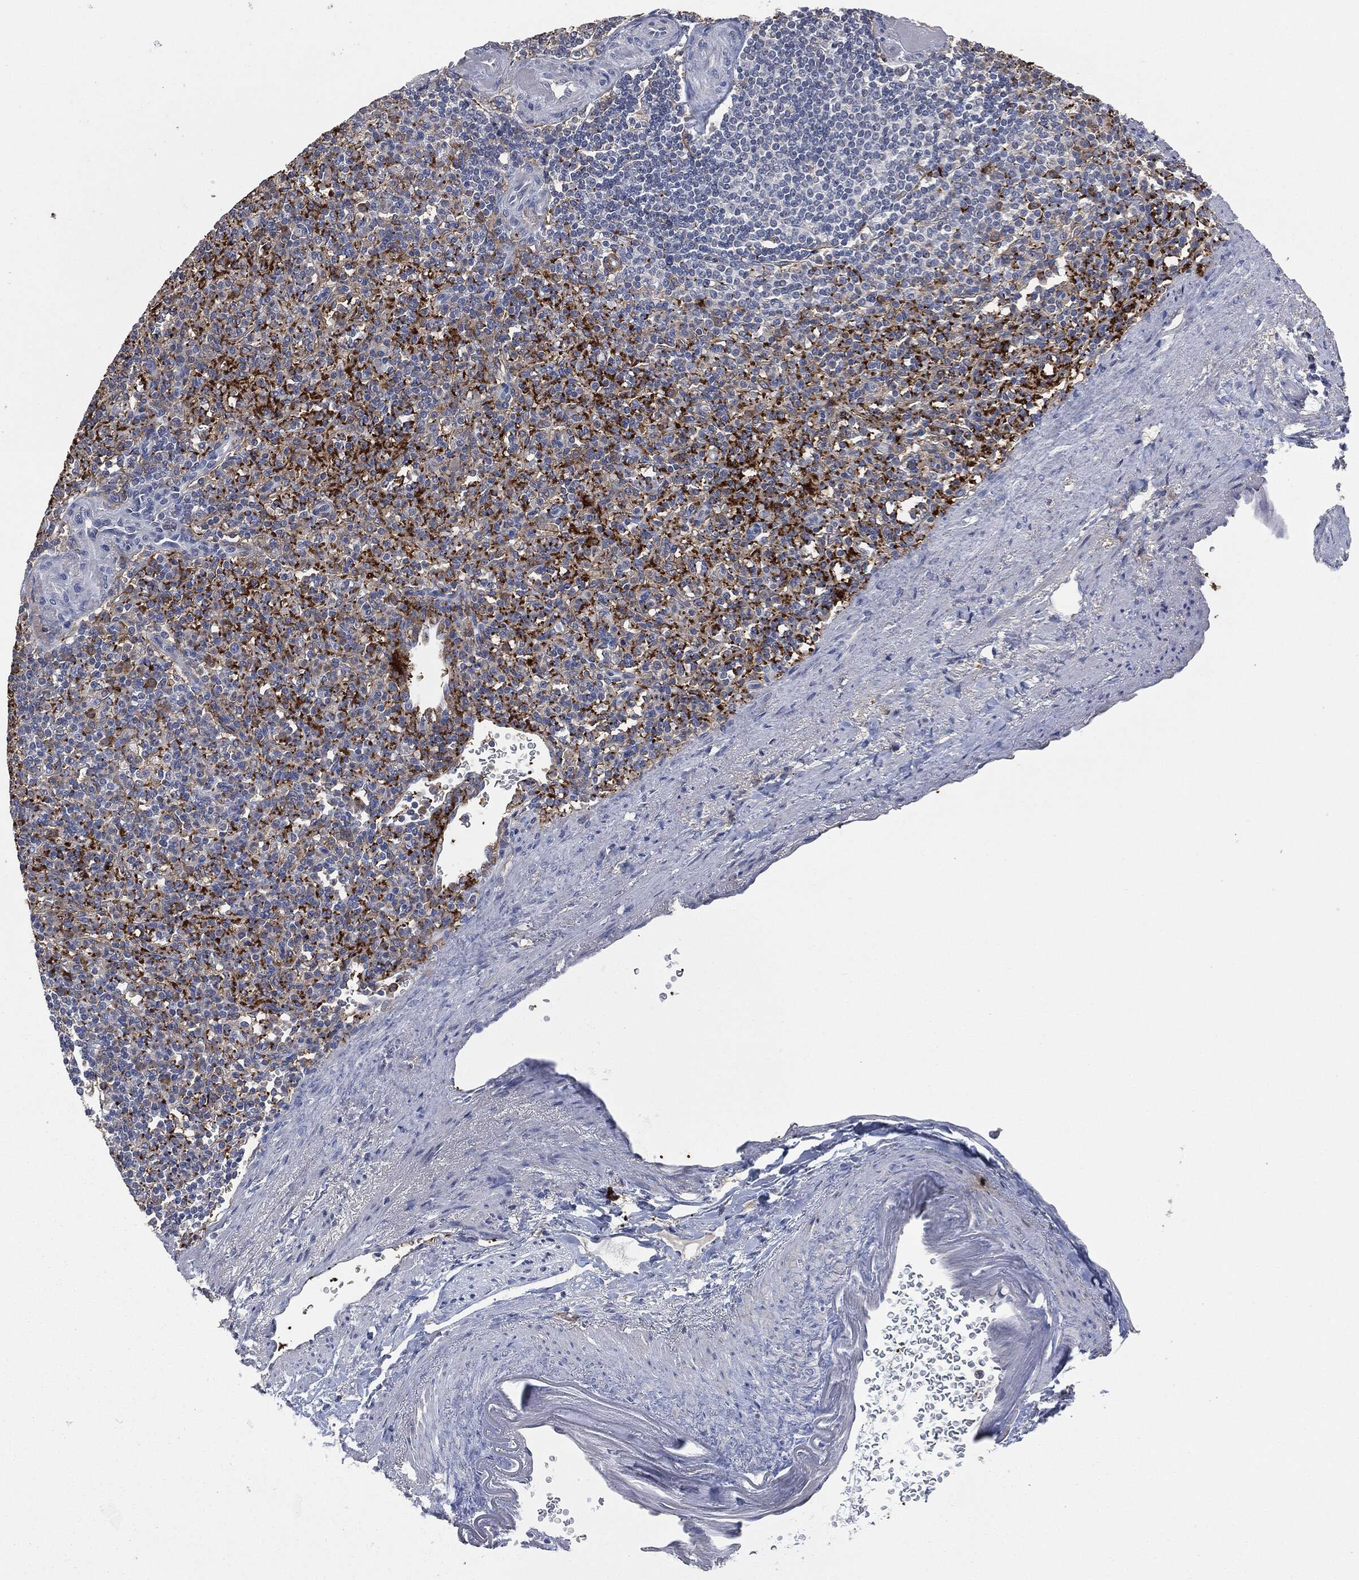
{"staining": {"intensity": "strong", "quantity": "25%-75%", "location": "cytoplasmic/membranous"}, "tissue": "spleen", "cell_type": "Cells in red pulp", "image_type": "normal", "snomed": [{"axis": "morphology", "description": "Normal tissue, NOS"}, {"axis": "topography", "description": "Spleen"}], "caption": "This is an image of IHC staining of normal spleen, which shows strong expression in the cytoplasmic/membranous of cells in red pulp.", "gene": "CD33", "patient": {"sex": "female", "age": 74}}